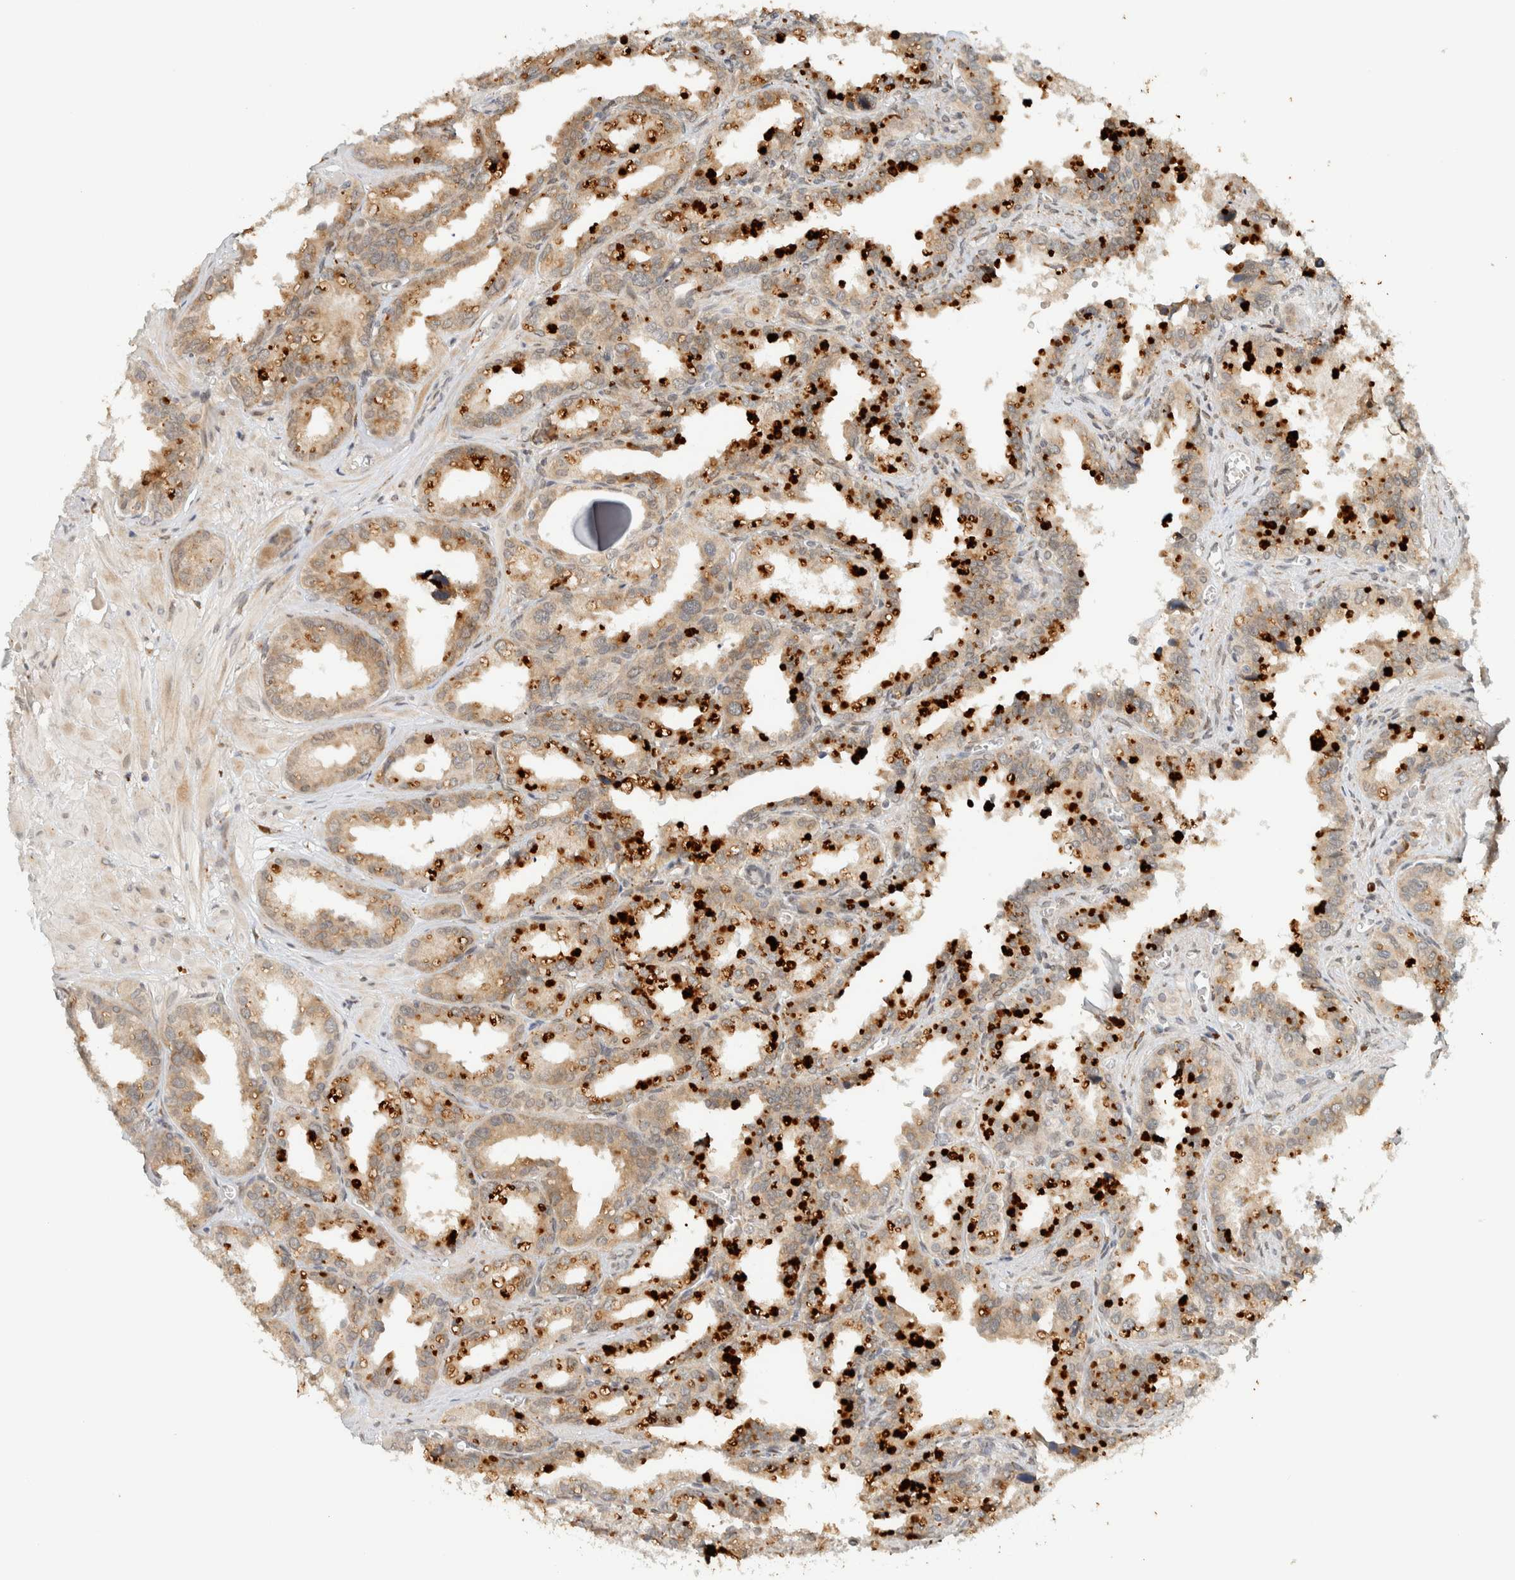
{"staining": {"intensity": "moderate", "quantity": "25%-75%", "location": "cytoplasmic/membranous"}, "tissue": "seminal vesicle", "cell_type": "Glandular cells", "image_type": "normal", "snomed": [{"axis": "morphology", "description": "Normal tissue, NOS"}, {"axis": "topography", "description": "Prostate"}, {"axis": "topography", "description": "Seminal veicle"}], "caption": "The immunohistochemical stain labels moderate cytoplasmic/membranous positivity in glandular cells of normal seminal vesicle. The protein is stained brown, and the nuclei are stained in blue (DAB IHC with brightfield microscopy, high magnification).", "gene": "ITPRID1", "patient": {"sex": "male", "age": 51}}